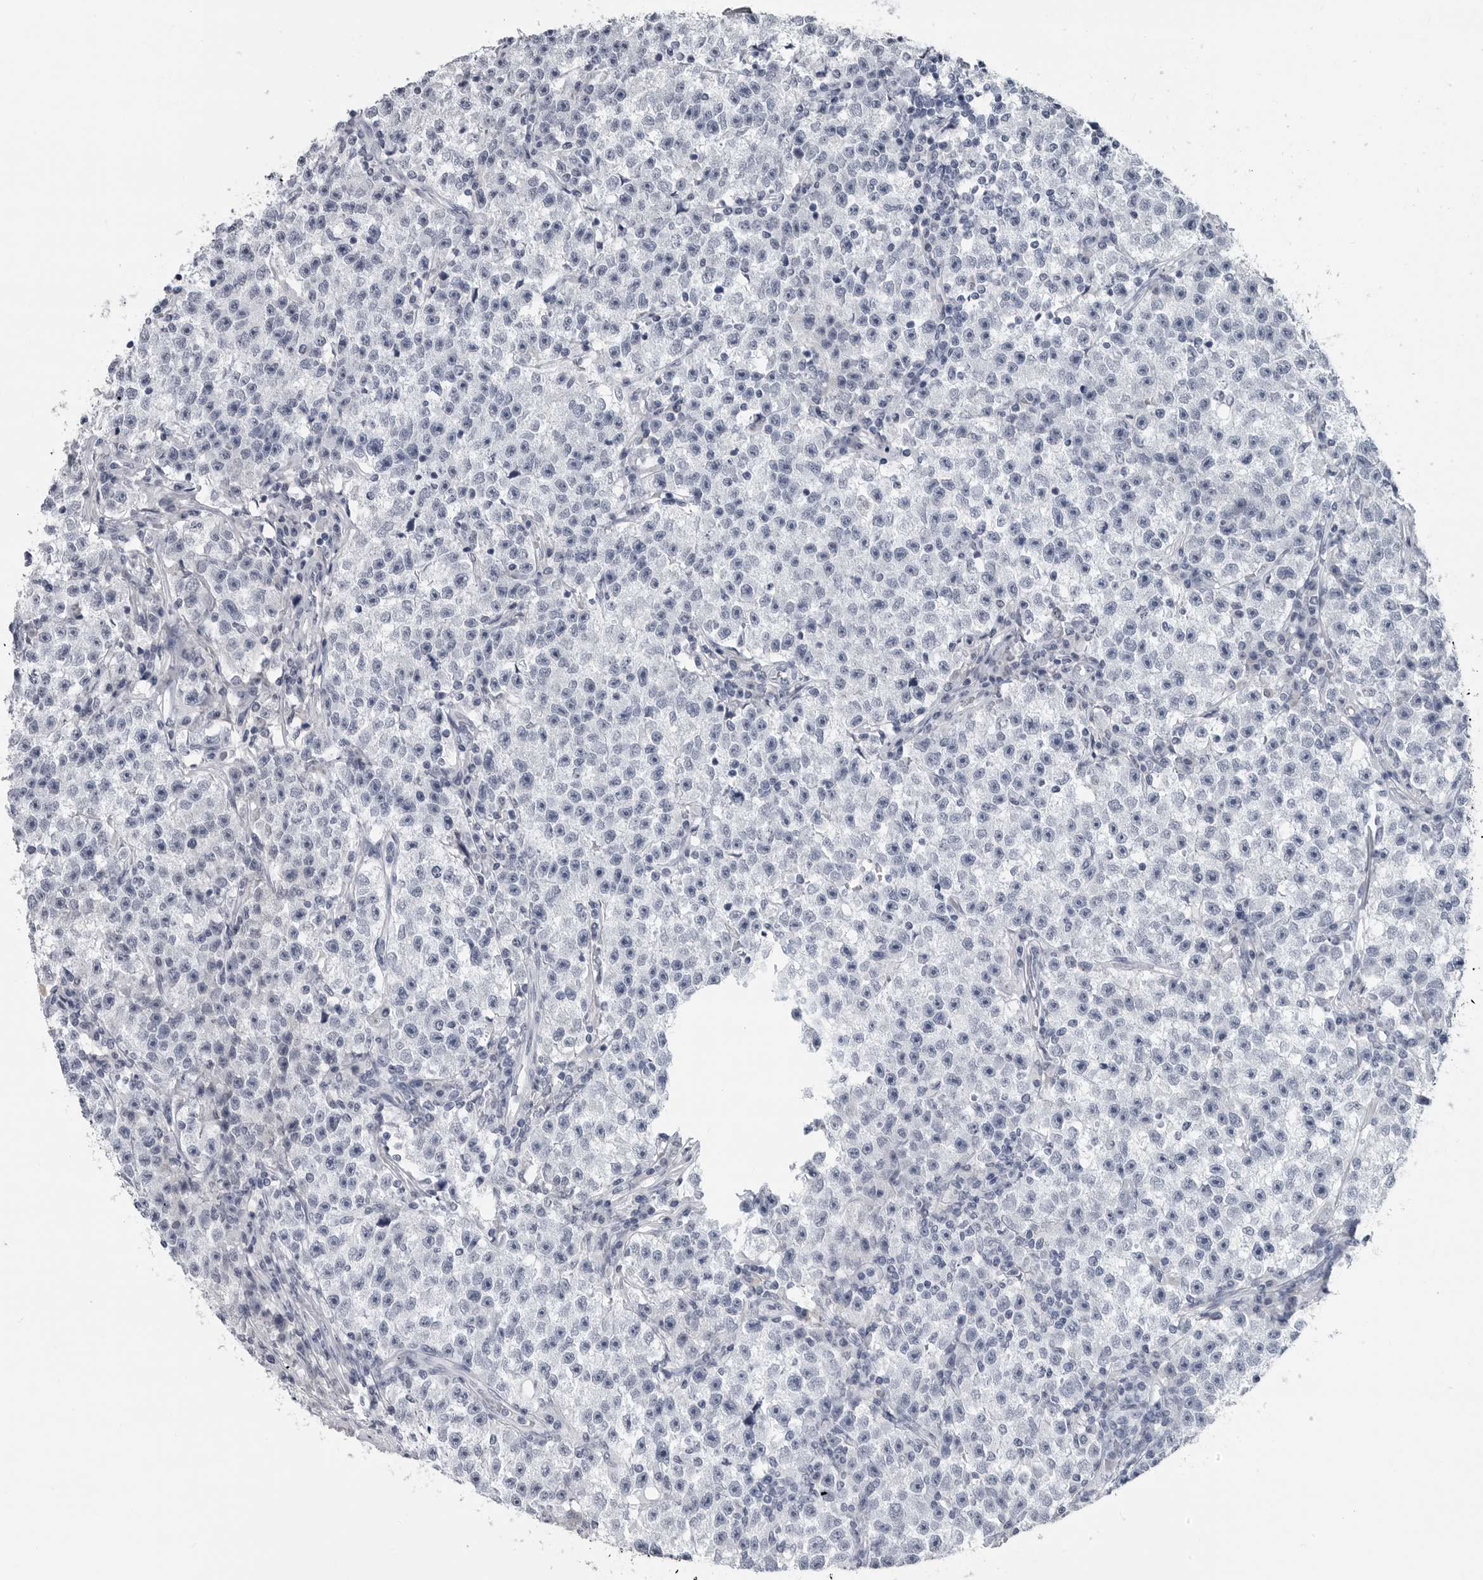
{"staining": {"intensity": "negative", "quantity": "none", "location": "none"}, "tissue": "testis cancer", "cell_type": "Tumor cells", "image_type": "cancer", "snomed": [{"axis": "morphology", "description": "Seminoma, NOS"}, {"axis": "topography", "description": "Testis"}], "caption": "An immunohistochemistry micrograph of seminoma (testis) is shown. There is no staining in tumor cells of seminoma (testis).", "gene": "AMPD1", "patient": {"sex": "male", "age": 22}}